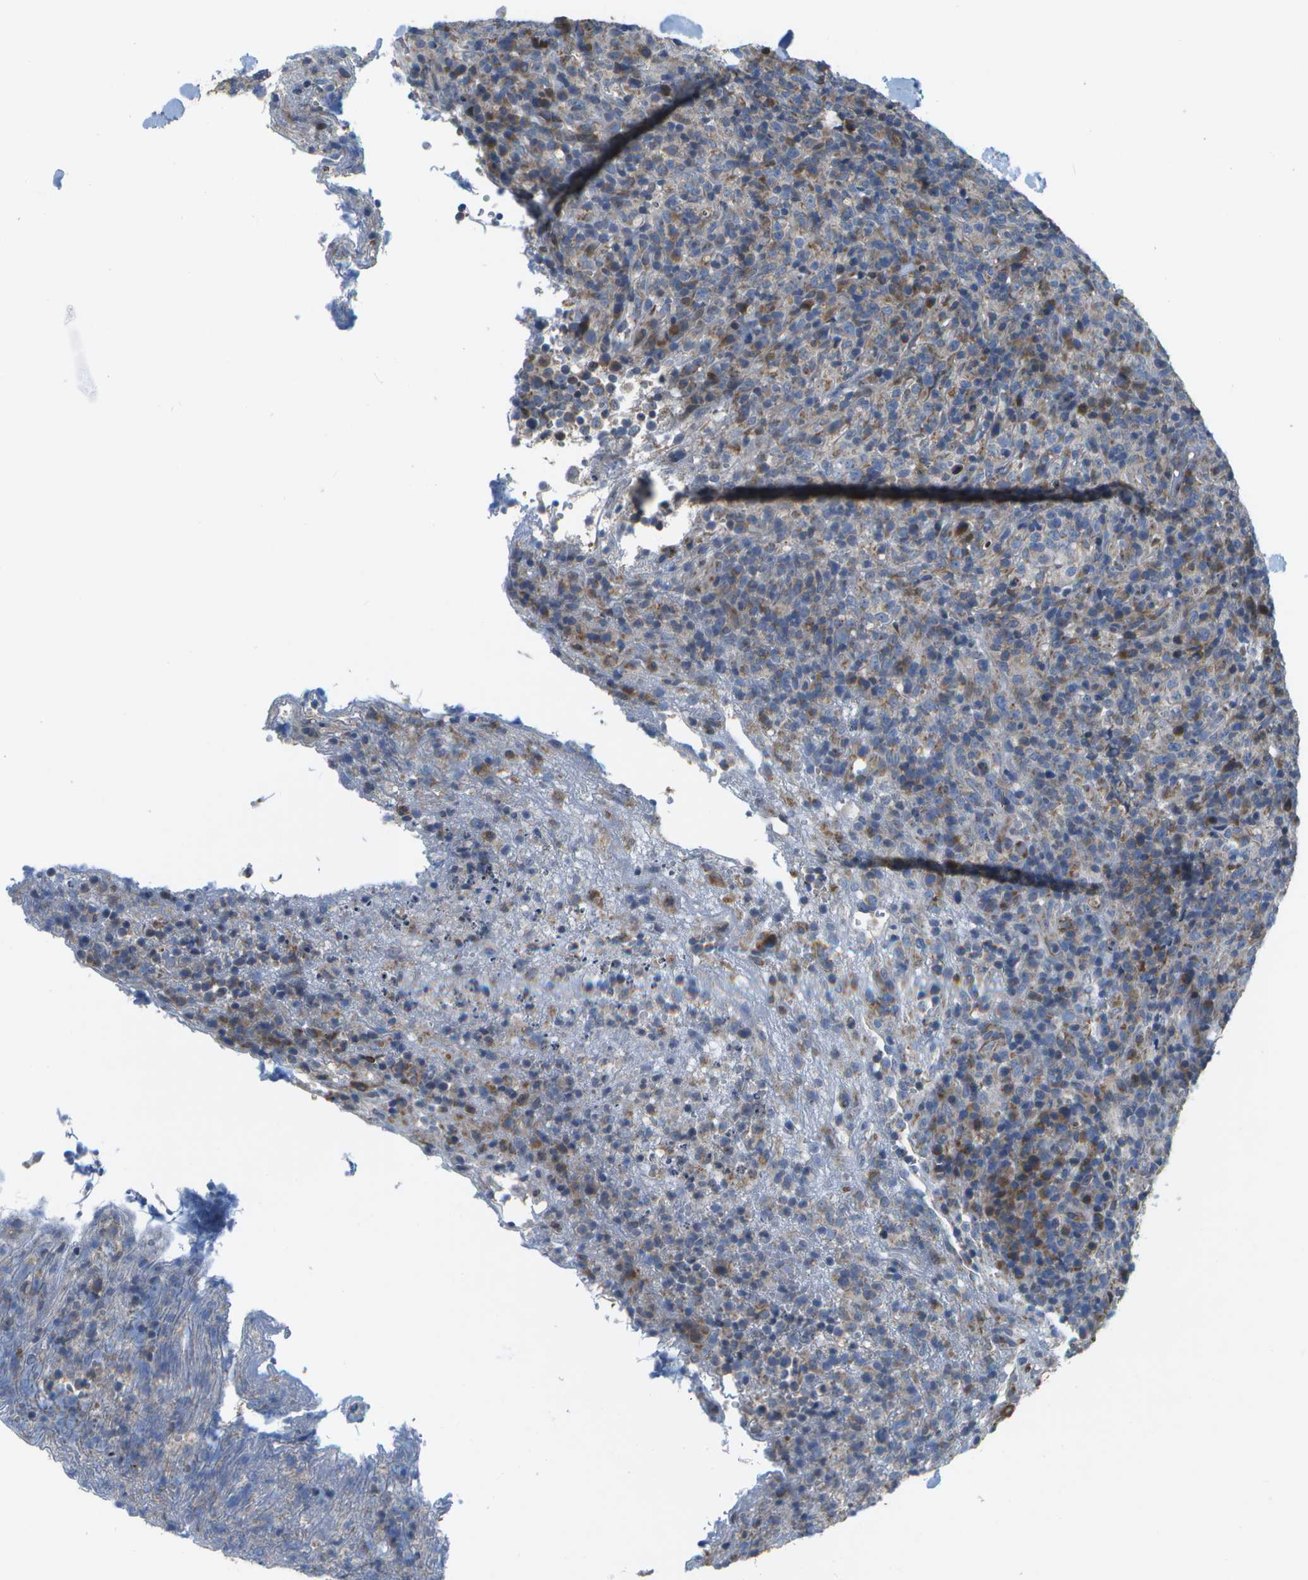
{"staining": {"intensity": "moderate", "quantity": ">75%", "location": "cytoplasmic/membranous"}, "tissue": "lymphoma", "cell_type": "Tumor cells", "image_type": "cancer", "snomed": [{"axis": "morphology", "description": "Malignant lymphoma, non-Hodgkin's type, High grade"}, {"axis": "topography", "description": "Lymph node"}], "caption": "The image demonstrates a brown stain indicating the presence of a protein in the cytoplasmic/membranous of tumor cells in lymphoma.", "gene": "HADHA", "patient": {"sex": "female", "age": 76}}